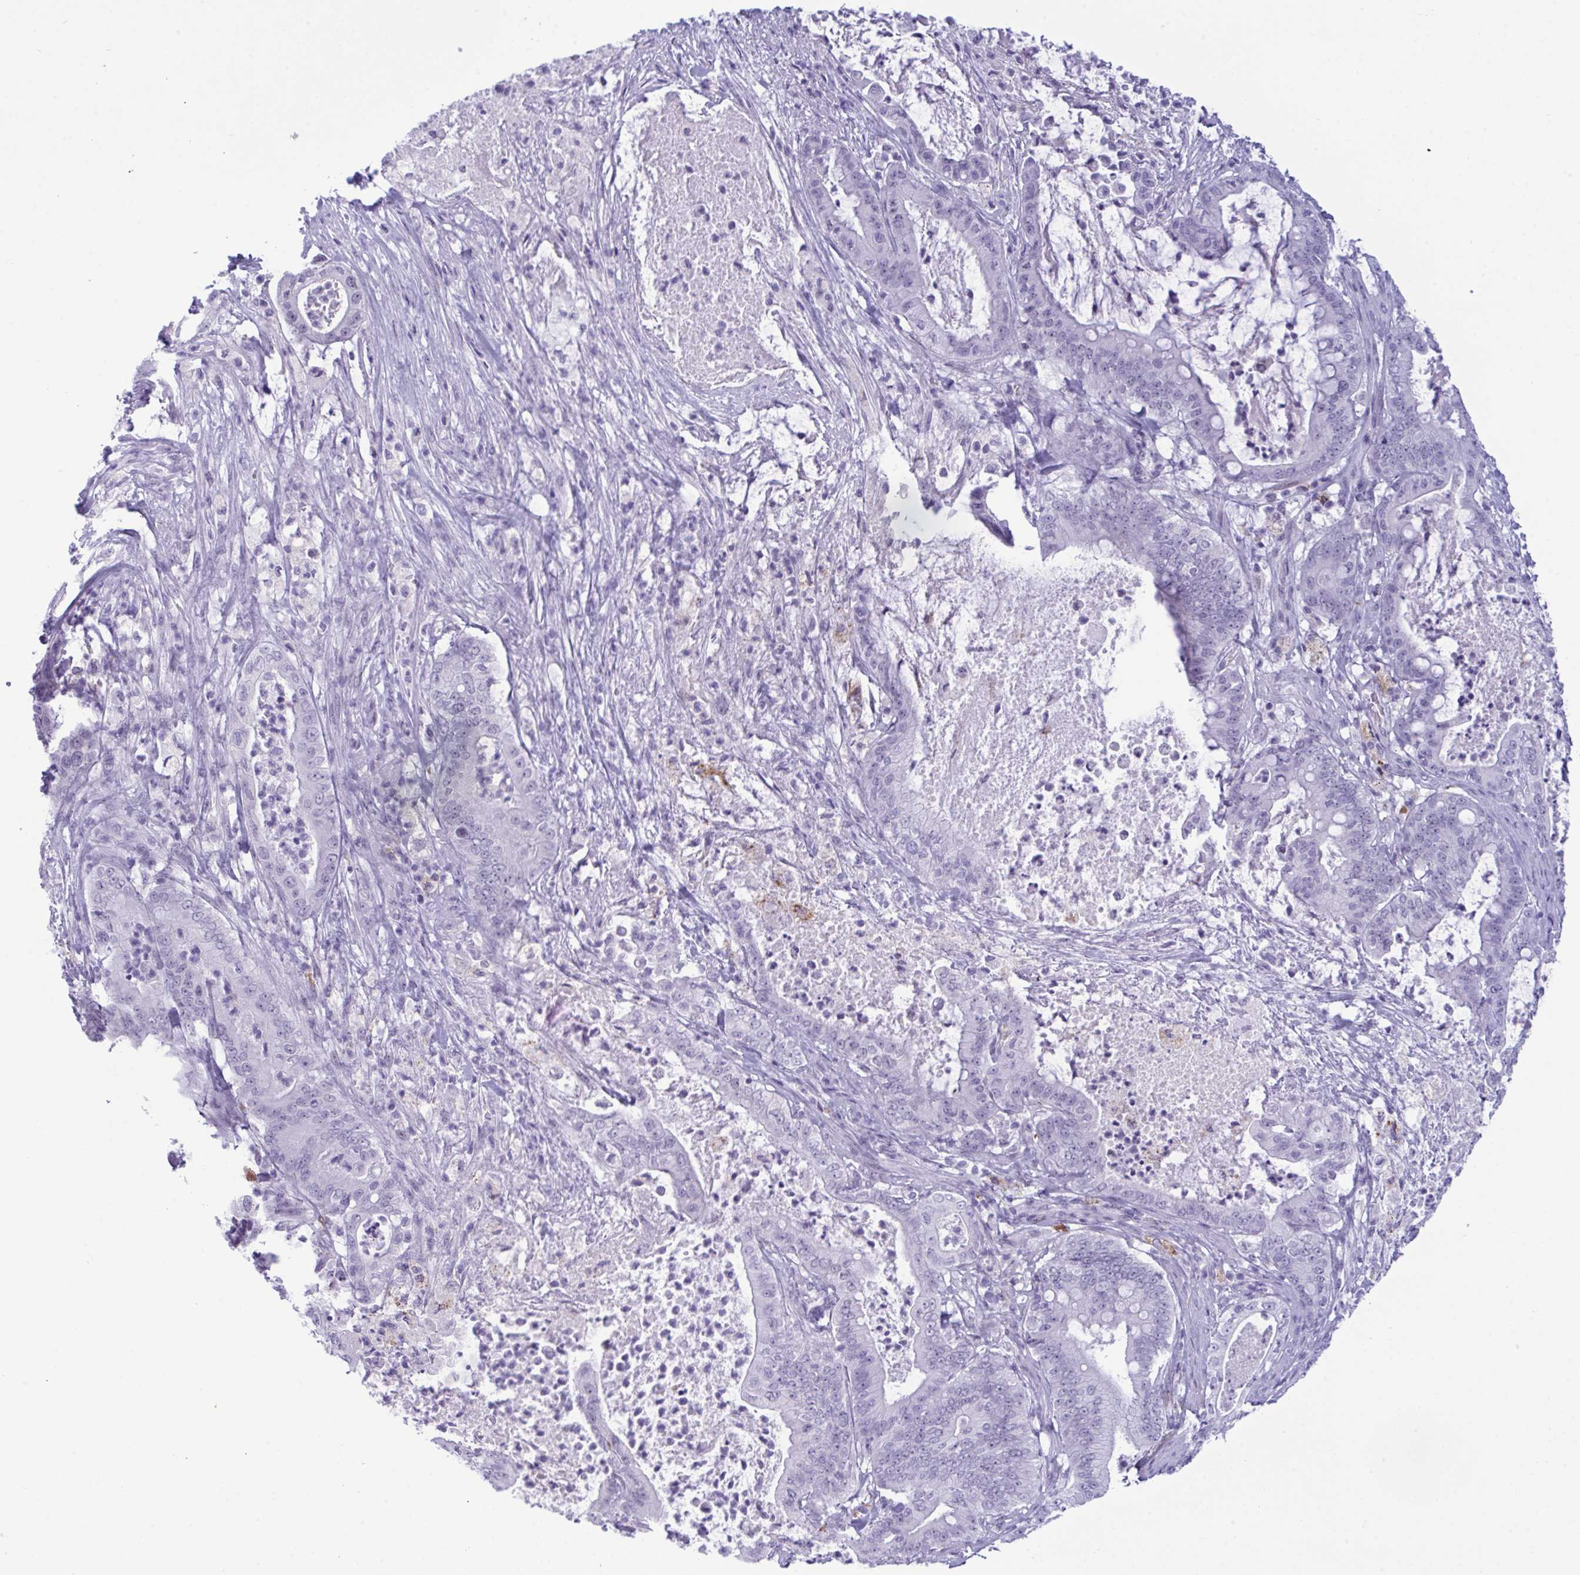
{"staining": {"intensity": "negative", "quantity": "none", "location": "none"}, "tissue": "pancreatic cancer", "cell_type": "Tumor cells", "image_type": "cancer", "snomed": [{"axis": "morphology", "description": "Adenocarcinoma, NOS"}, {"axis": "topography", "description": "Pancreas"}], "caption": "A histopathology image of pancreatic cancer (adenocarcinoma) stained for a protein demonstrates no brown staining in tumor cells.", "gene": "ELN", "patient": {"sex": "male", "age": 71}}